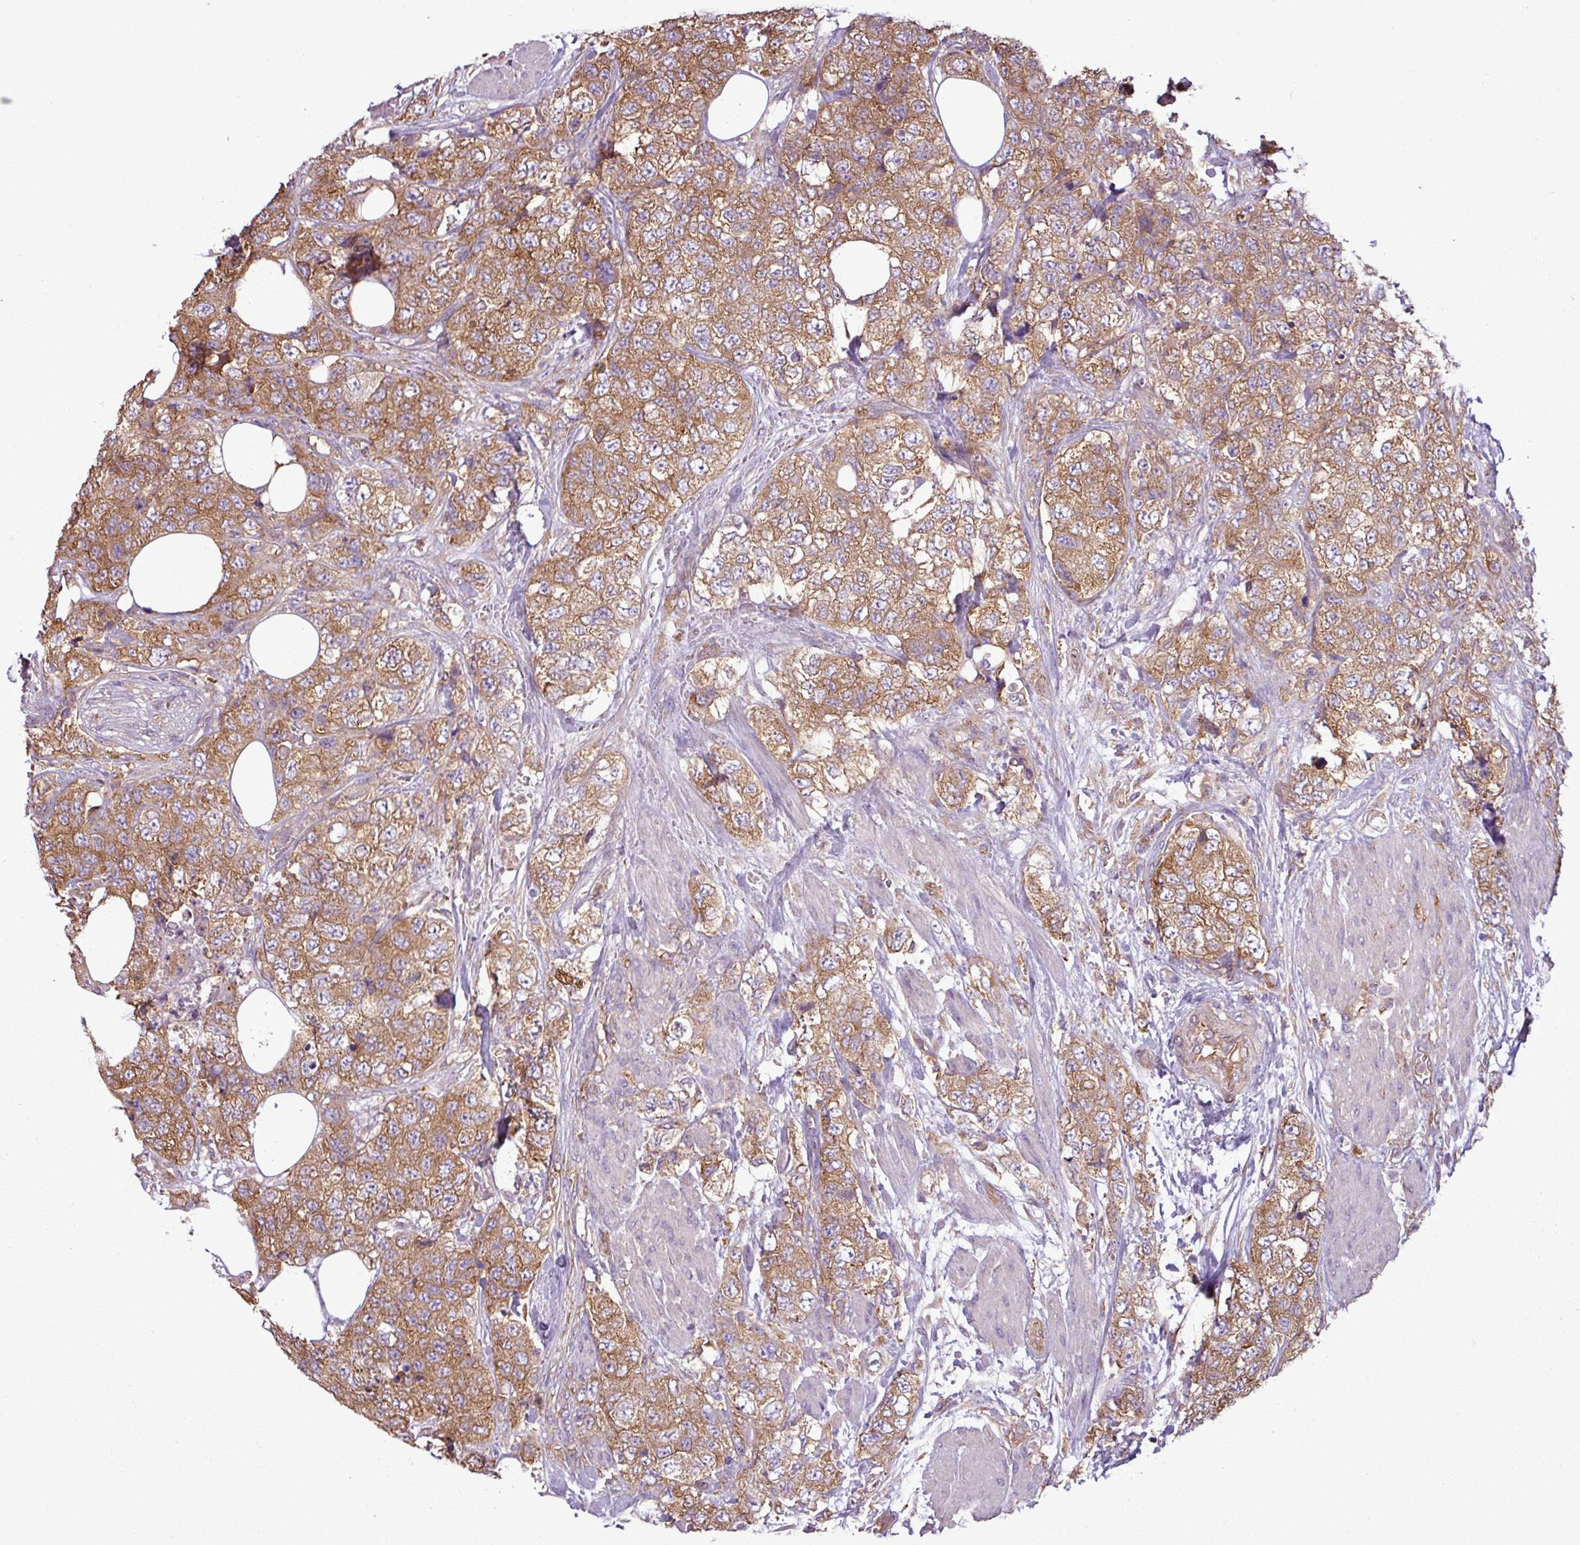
{"staining": {"intensity": "moderate", "quantity": ">75%", "location": "cytoplasmic/membranous"}, "tissue": "urothelial cancer", "cell_type": "Tumor cells", "image_type": "cancer", "snomed": [{"axis": "morphology", "description": "Urothelial carcinoma, High grade"}, {"axis": "topography", "description": "Urinary bladder"}], "caption": "Protein positivity by immunohistochemistry shows moderate cytoplasmic/membranous positivity in about >75% of tumor cells in urothelial carcinoma (high-grade).", "gene": "PACSIN2", "patient": {"sex": "female", "age": 78}}